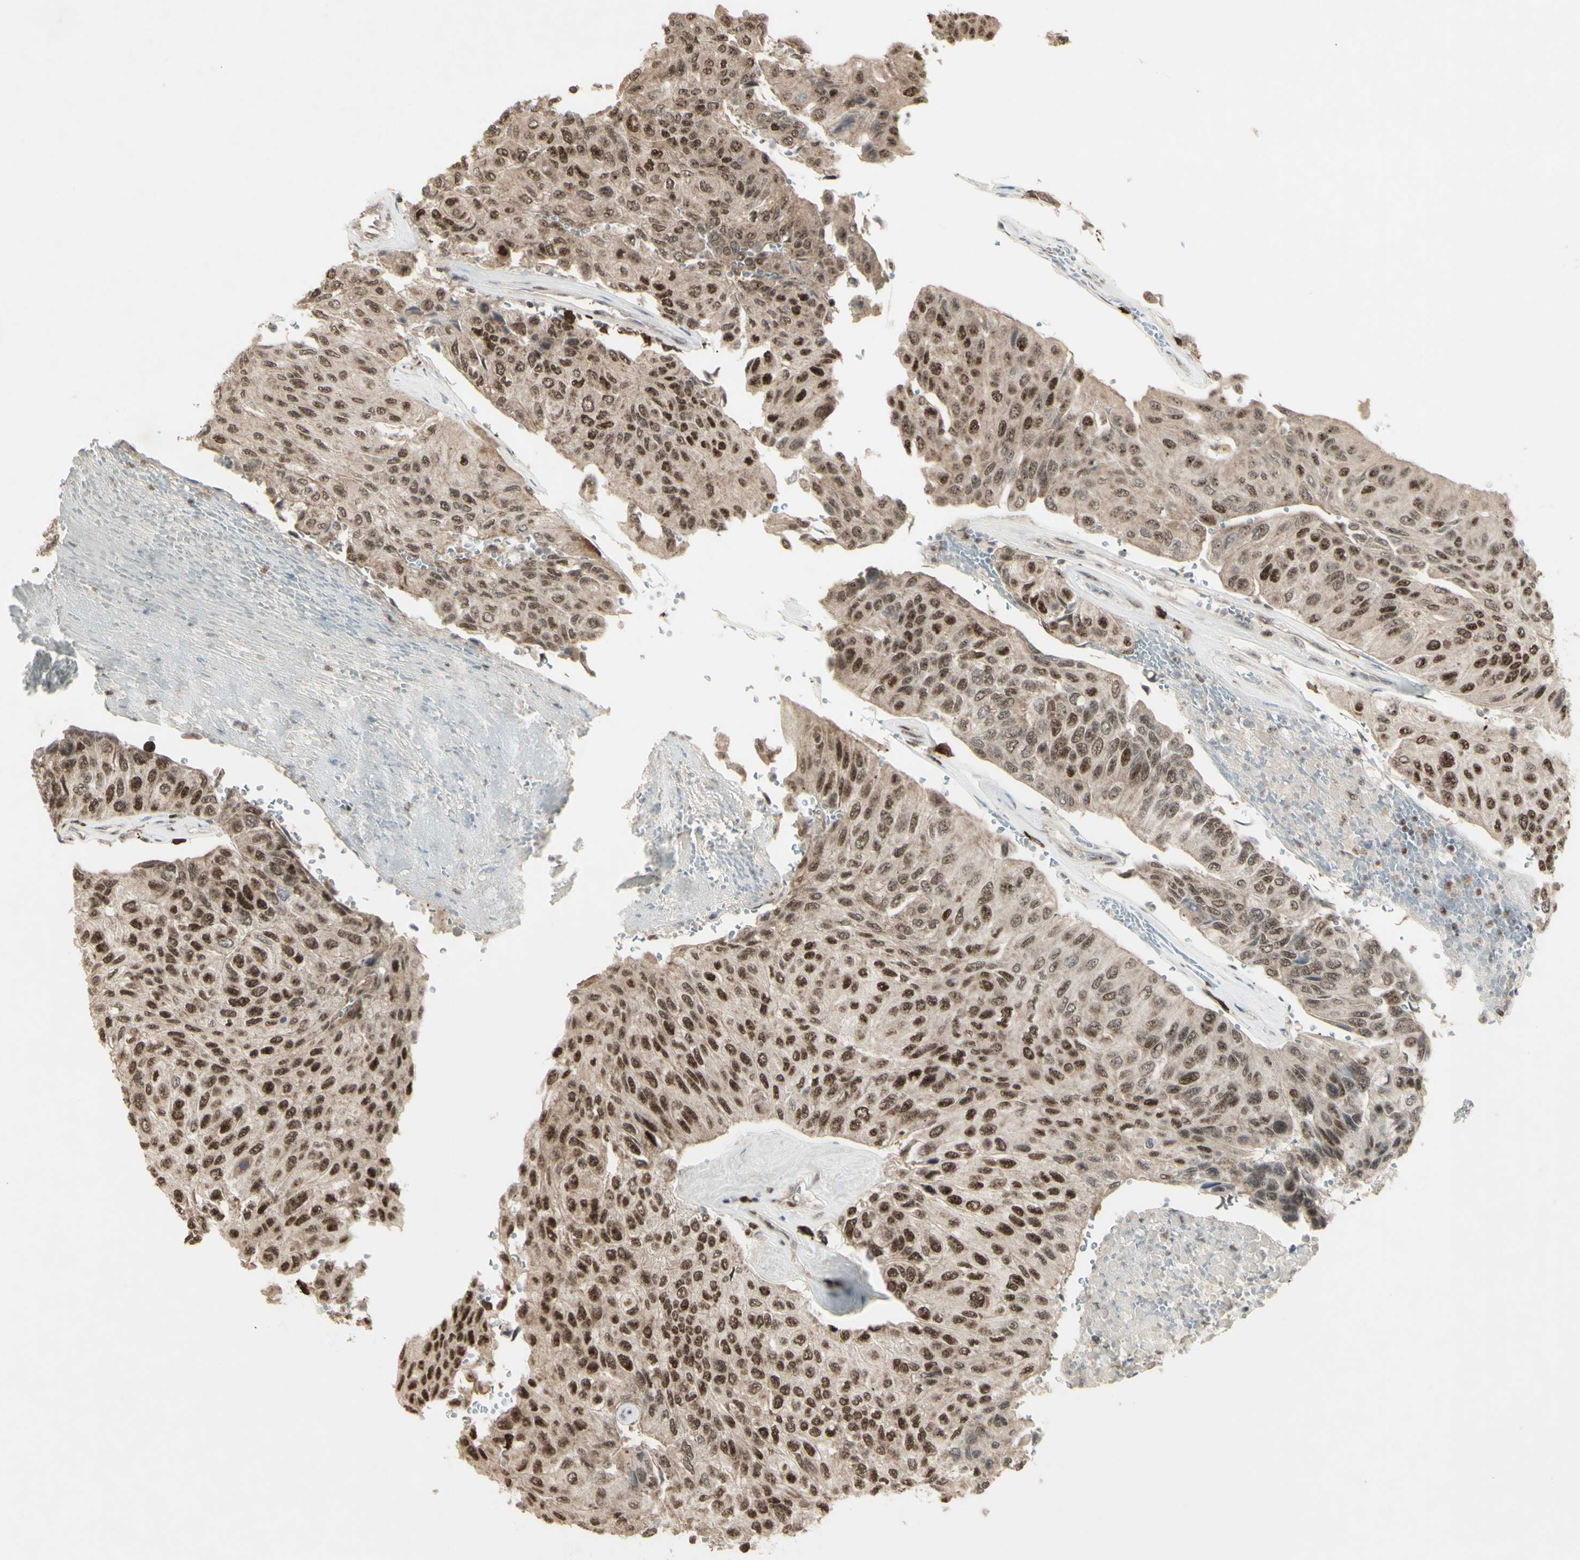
{"staining": {"intensity": "moderate", "quantity": ">75%", "location": "nuclear"}, "tissue": "urothelial cancer", "cell_type": "Tumor cells", "image_type": "cancer", "snomed": [{"axis": "morphology", "description": "Urothelial carcinoma, High grade"}, {"axis": "topography", "description": "Urinary bladder"}], "caption": "The micrograph displays a brown stain indicating the presence of a protein in the nuclear of tumor cells in urothelial carcinoma (high-grade). (DAB (3,3'-diaminobenzidine) IHC, brown staining for protein, blue staining for nuclei).", "gene": "CCNT1", "patient": {"sex": "male", "age": 66}}